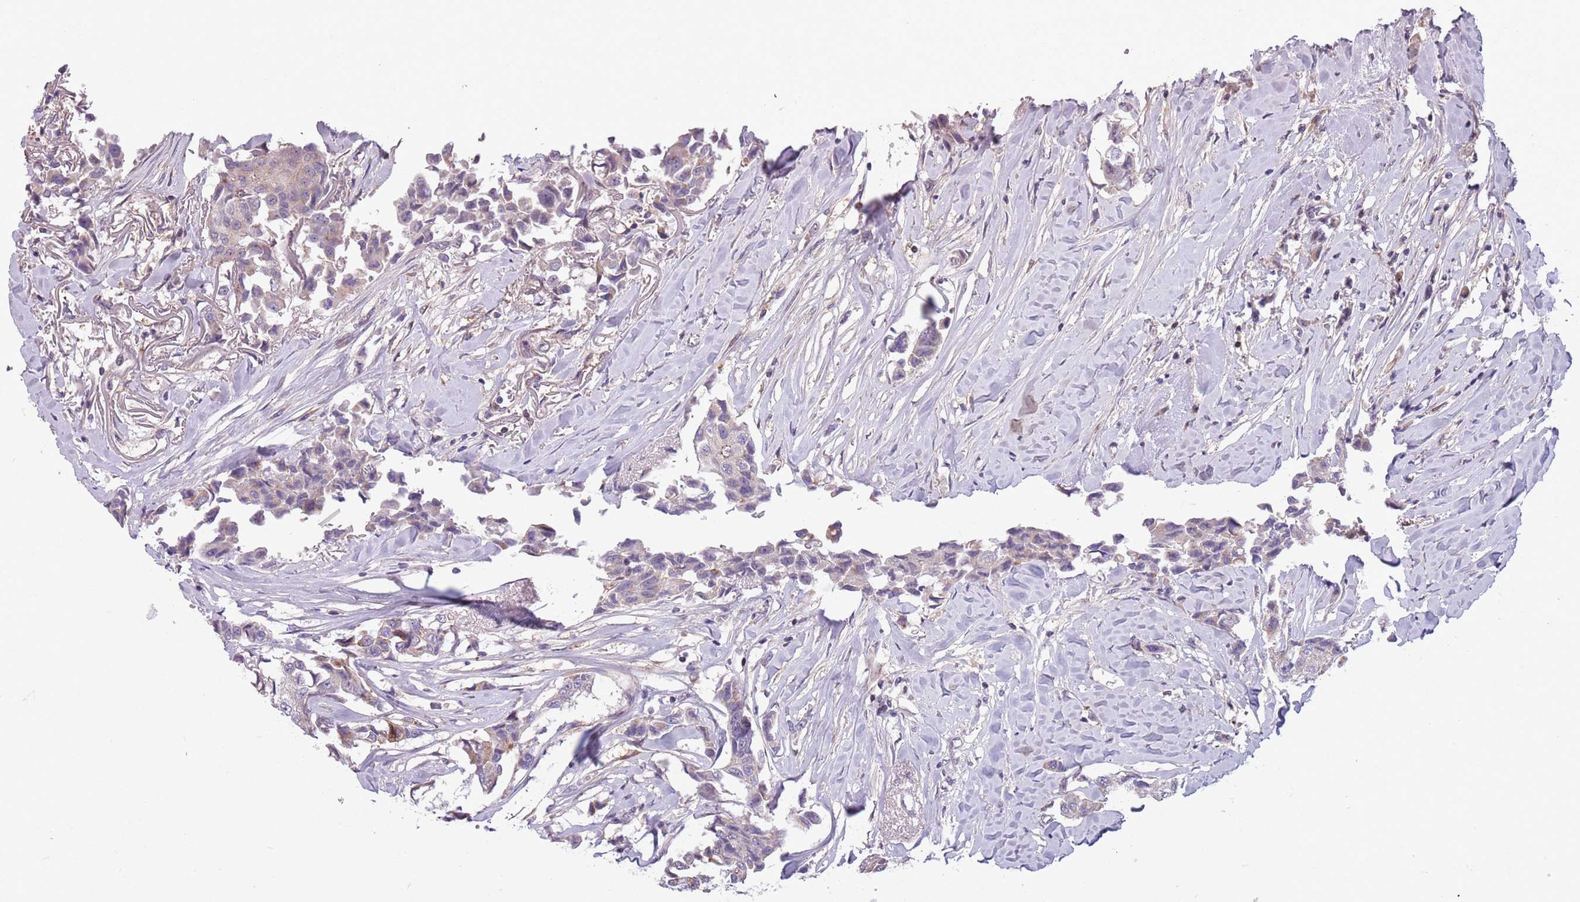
{"staining": {"intensity": "weak", "quantity": "<25%", "location": "cytoplasmic/membranous"}, "tissue": "breast cancer", "cell_type": "Tumor cells", "image_type": "cancer", "snomed": [{"axis": "morphology", "description": "Duct carcinoma"}, {"axis": "topography", "description": "Breast"}], "caption": "An image of human breast cancer is negative for staining in tumor cells.", "gene": "JAML", "patient": {"sex": "female", "age": 80}}